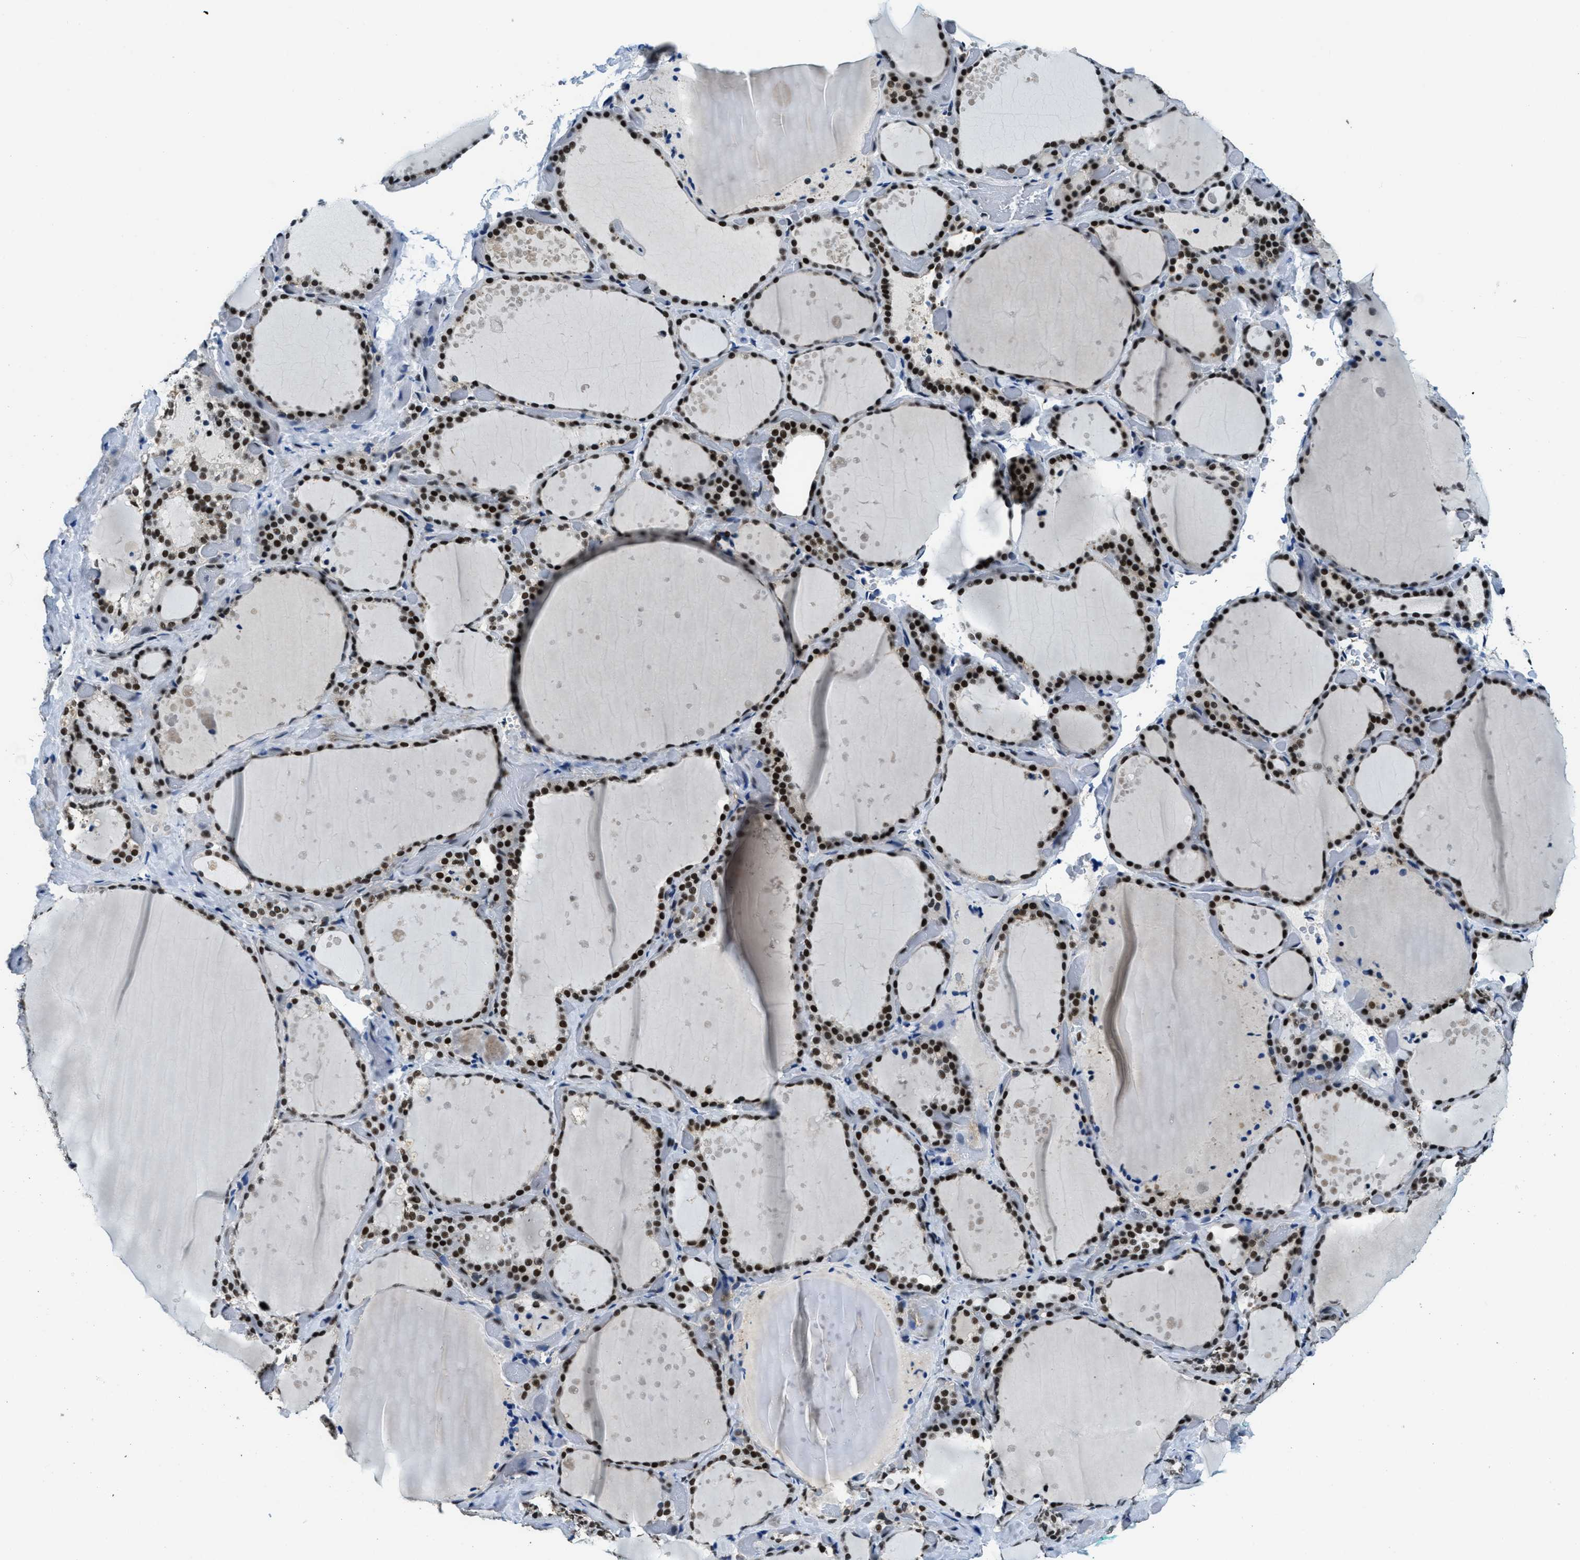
{"staining": {"intensity": "strong", "quantity": ">75%", "location": "nuclear"}, "tissue": "thyroid gland", "cell_type": "Glandular cells", "image_type": "normal", "snomed": [{"axis": "morphology", "description": "Normal tissue, NOS"}, {"axis": "topography", "description": "Thyroid gland"}], "caption": "The micrograph shows staining of unremarkable thyroid gland, revealing strong nuclear protein staining (brown color) within glandular cells.", "gene": "SSB", "patient": {"sex": "female", "age": 44}}